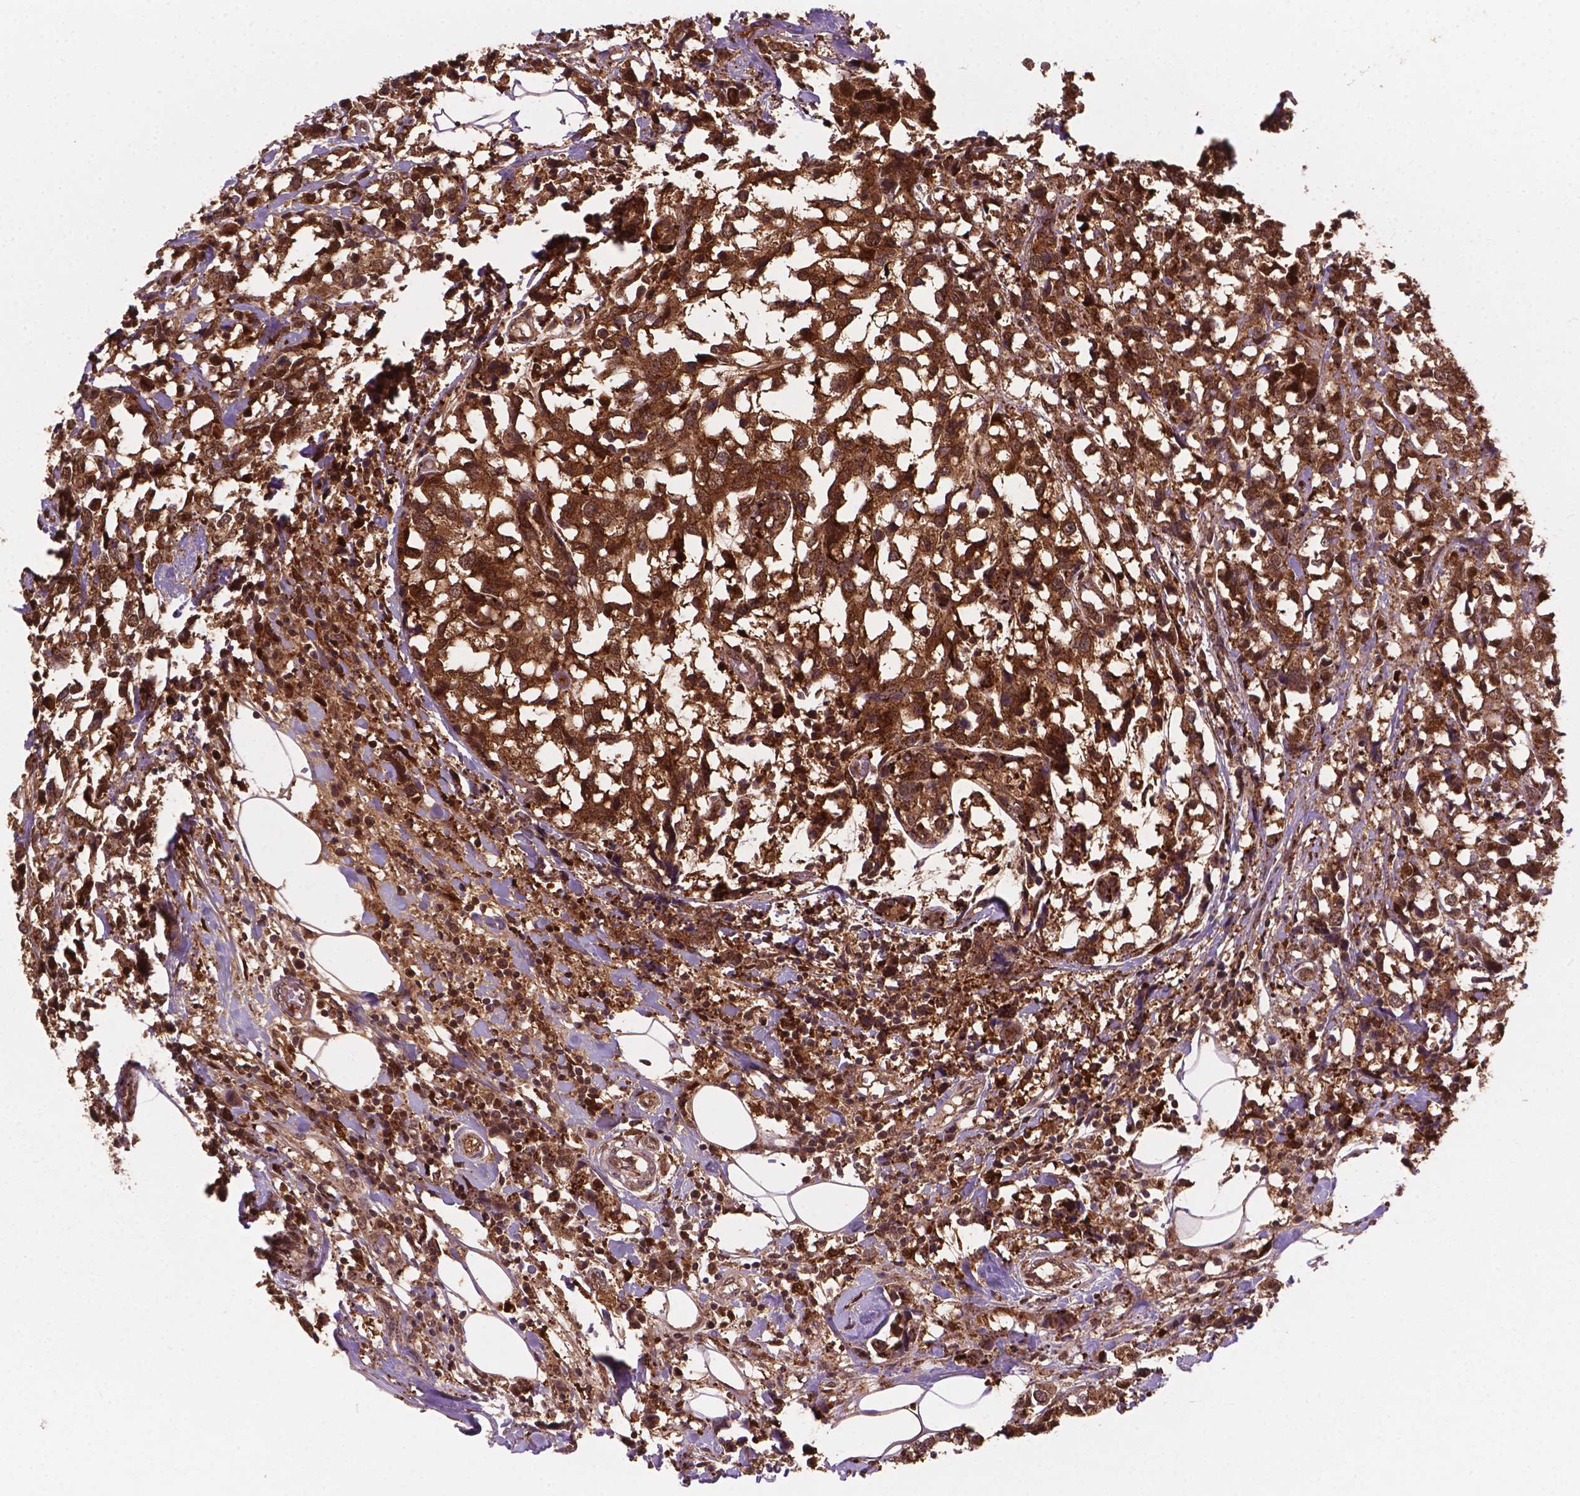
{"staining": {"intensity": "moderate", "quantity": ">75%", "location": "cytoplasmic/membranous,nuclear"}, "tissue": "breast cancer", "cell_type": "Tumor cells", "image_type": "cancer", "snomed": [{"axis": "morphology", "description": "Lobular carcinoma"}, {"axis": "topography", "description": "Breast"}], "caption": "Protein expression analysis of lobular carcinoma (breast) exhibits moderate cytoplasmic/membranous and nuclear positivity in approximately >75% of tumor cells.", "gene": "PLIN3", "patient": {"sex": "female", "age": 59}}